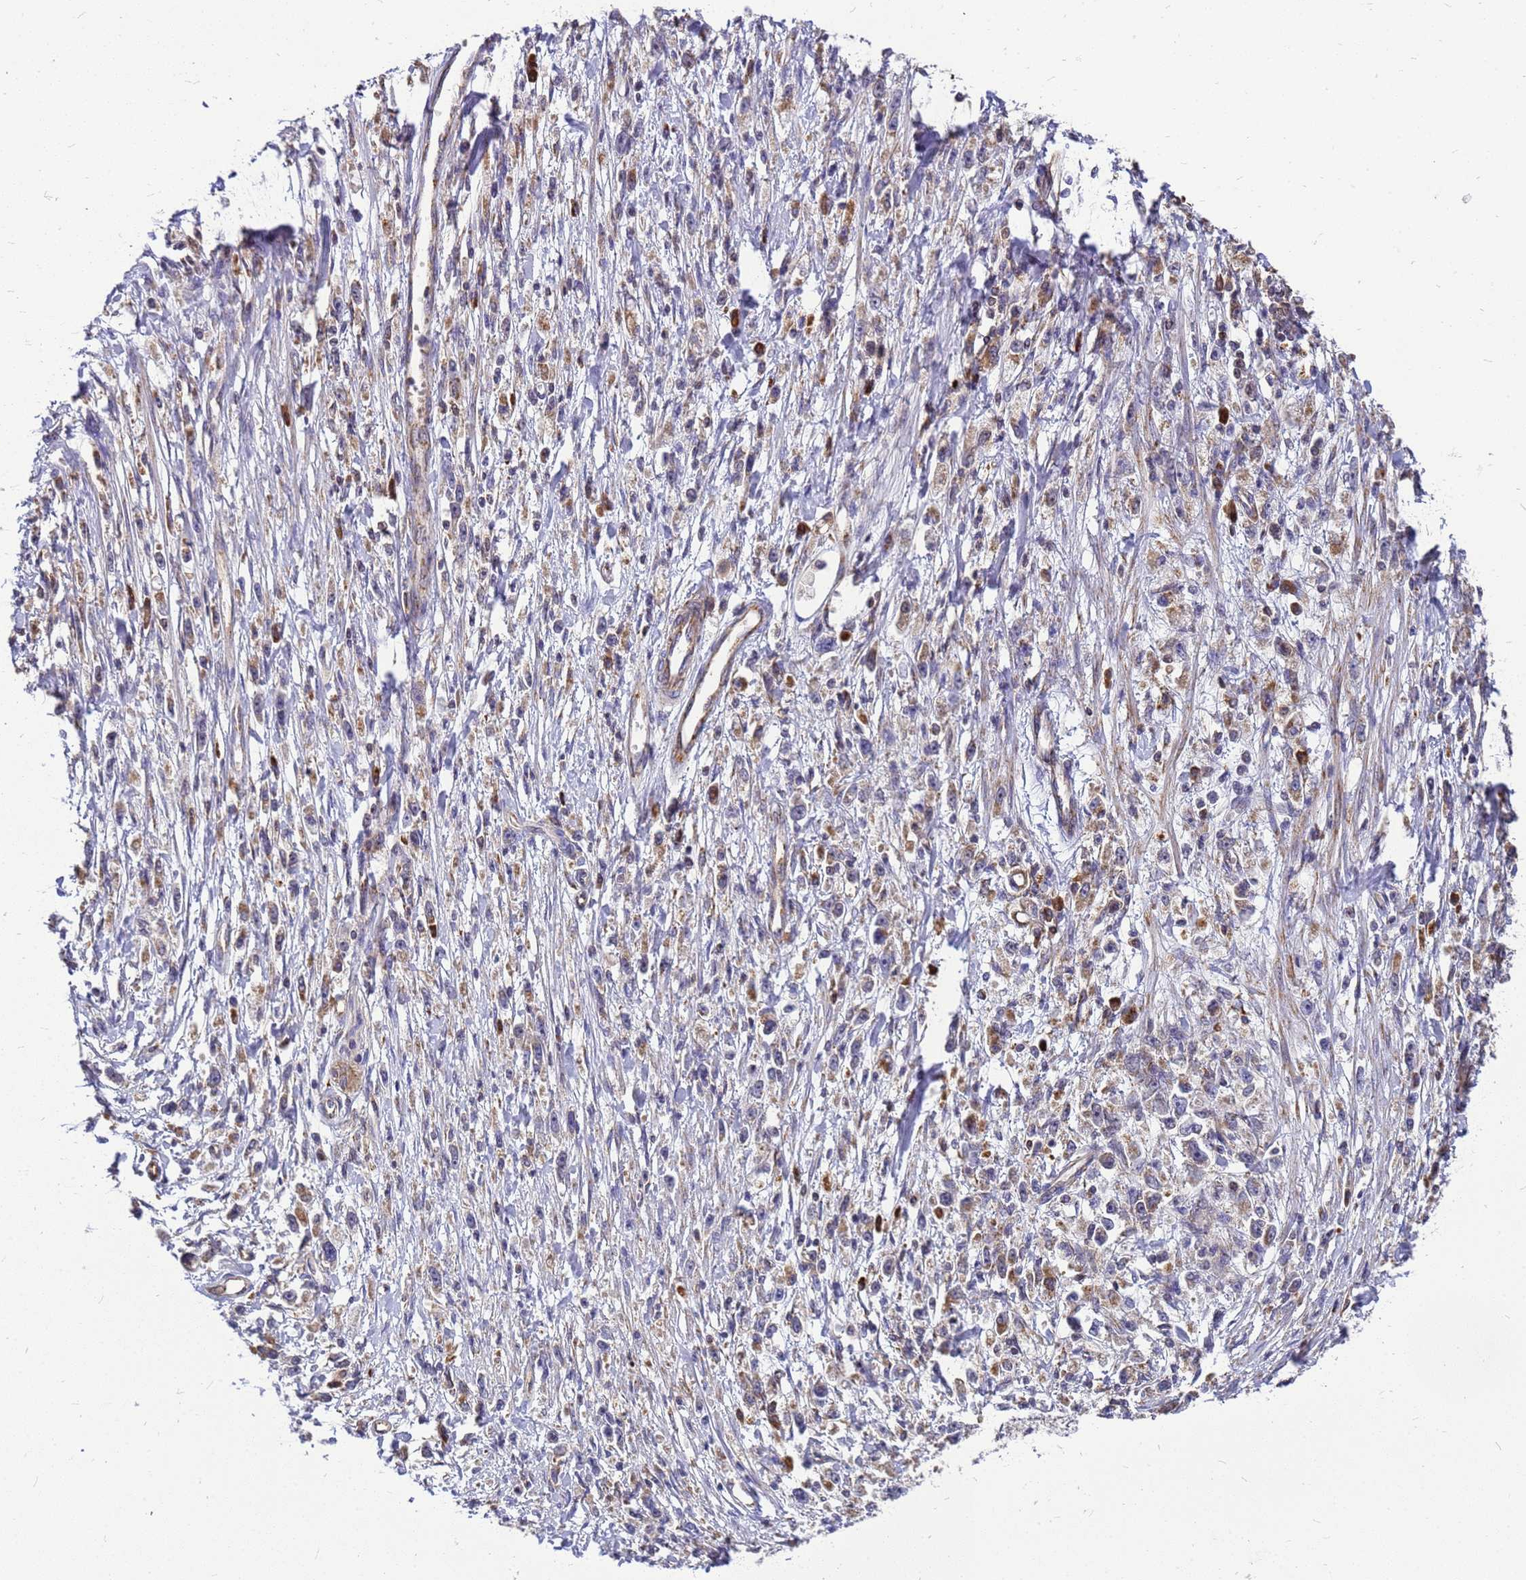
{"staining": {"intensity": "moderate", "quantity": "25%-75%", "location": "cytoplasmic/membranous"}, "tissue": "stomach cancer", "cell_type": "Tumor cells", "image_type": "cancer", "snomed": [{"axis": "morphology", "description": "Adenocarcinoma, NOS"}, {"axis": "topography", "description": "Stomach"}], "caption": "Stomach cancer stained with a protein marker shows moderate staining in tumor cells.", "gene": "CMC4", "patient": {"sex": "female", "age": 59}}